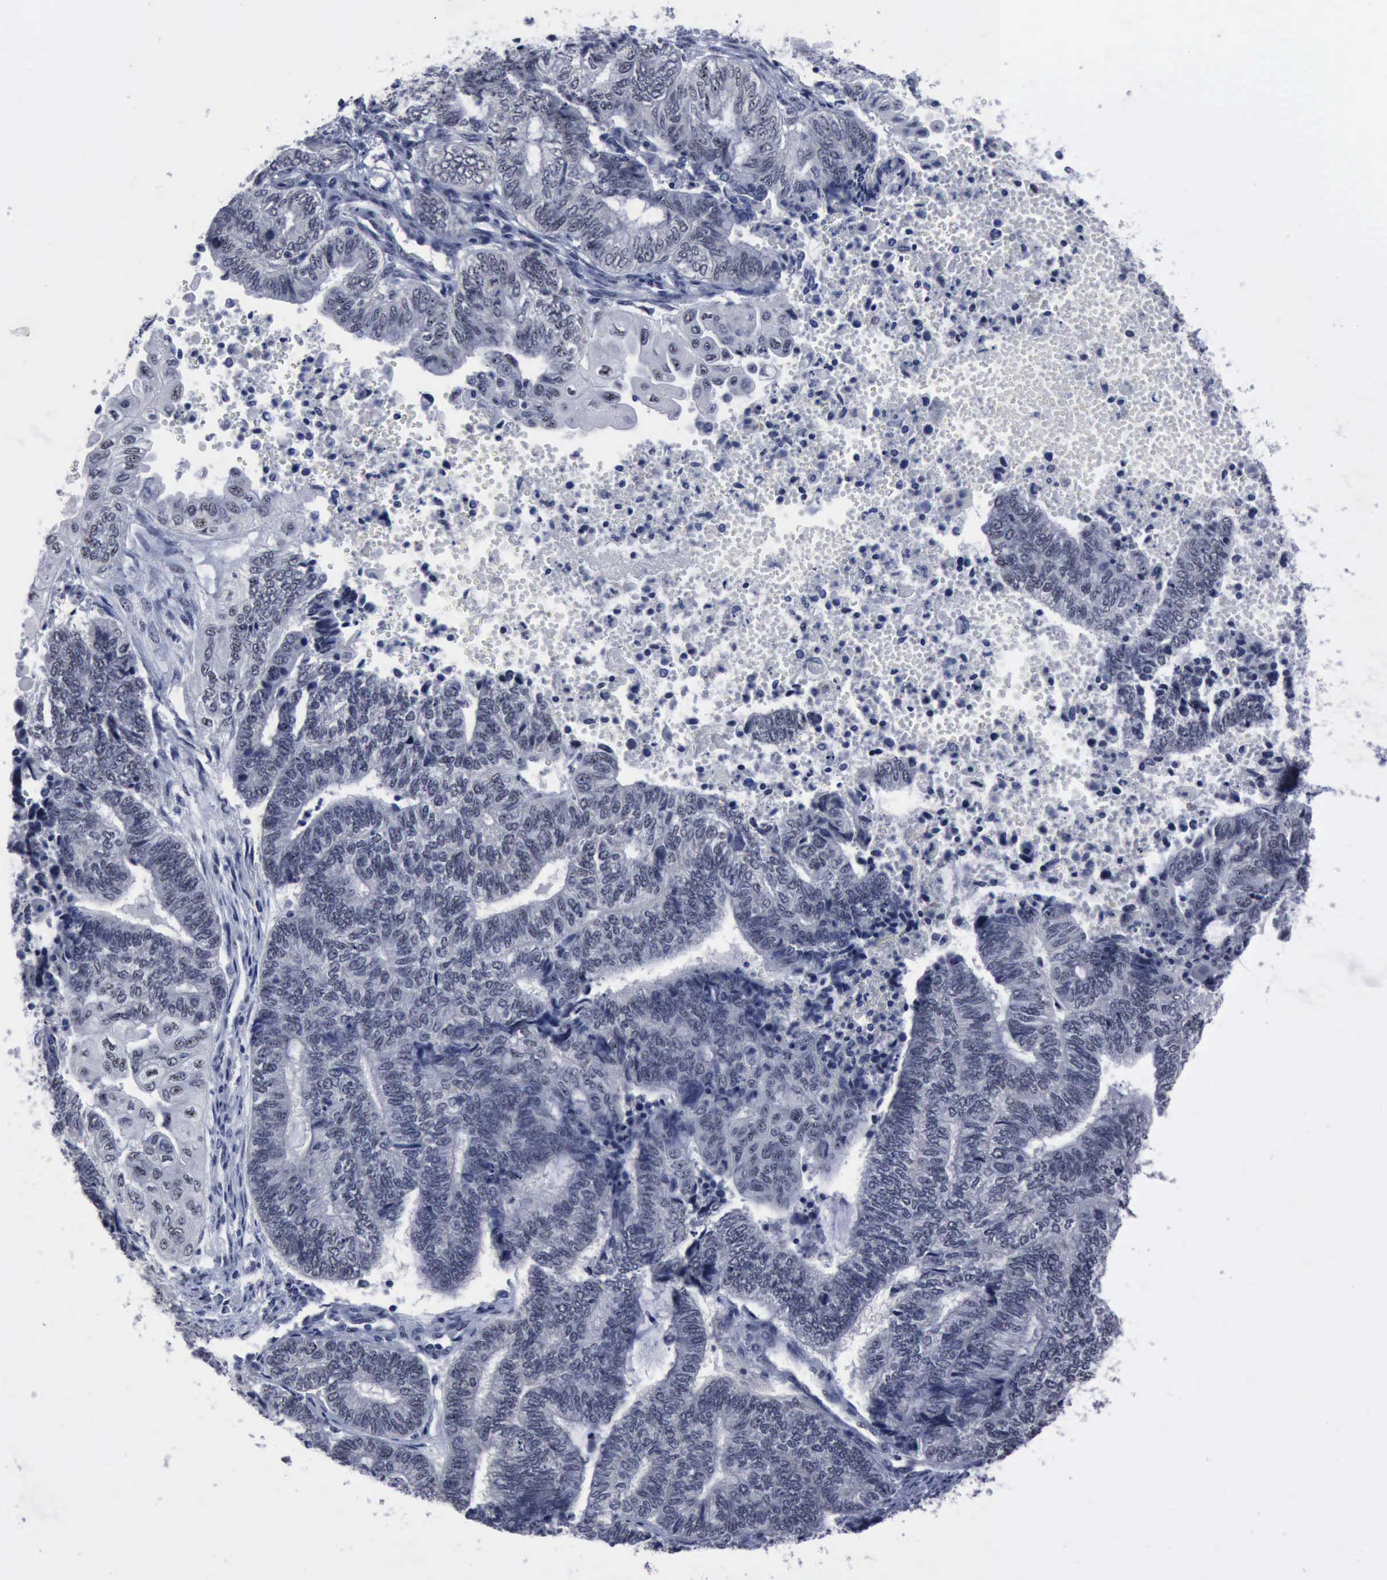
{"staining": {"intensity": "negative", "quantity": "none", "location": "none"}, "tissue": "endometrial cancer", "cell_type": "Tumor cells", "image_type": "cancer", "snomed": [{"axis": "morphology", "description": "Adenocarcinoma, NOS"}, {"axis": "topography", "description": "Uterus"}, {"axis": "topography", "description": "Endometrium"}], "caption": "This is a photomicrograph of immunohistochemistry (IHC) staining of endometrial cancer (adenocarcinoma), which shows no staining in tumor cells. Nuclei are stained in blue.", "gene": "BRD1", "patient": {"sex": "female", "age": 70}}